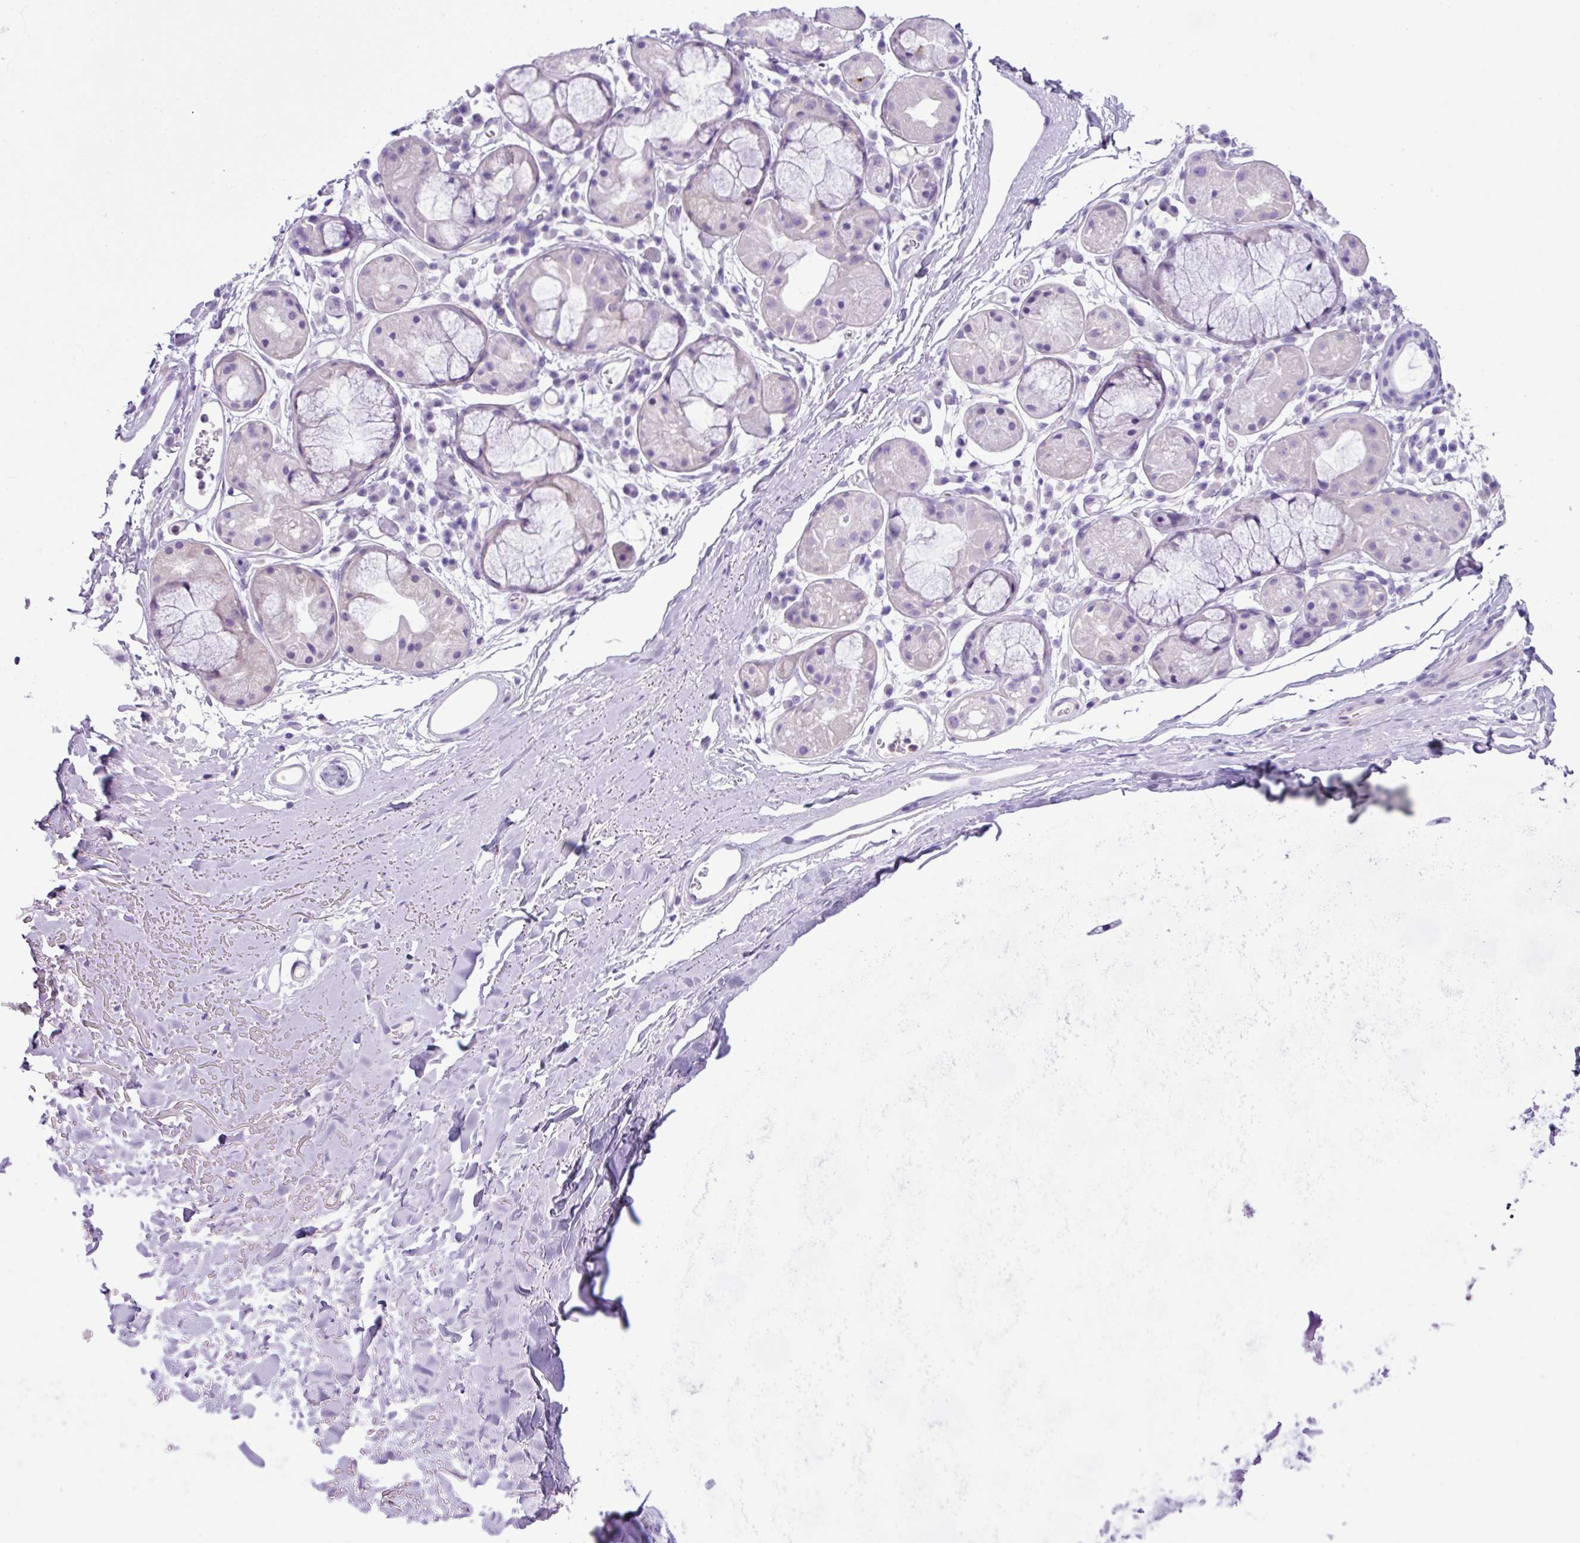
{"staining": {"intensity": "negative", "quantity": "none", "location": "none"}, "tissue": "adipose tissue", "cell_type": "Adipocytes", "image_type": "normal", "snomed": [{"axis": "morphology", "description": "Normal tissue, NOS"}, {"axis": "topography", "description": "Cartilage tissue"}], "caption": "IHC of unremarkable adipose tissue displays no expression in adipocytes. The staining is performed using DAB (3,3'-diaminobenzidine) brown chromogen with nuclei counter-stained in using hematoxylin.", "gene": "CYSTM1", "patient": {"sex": "male", "age": 80}}